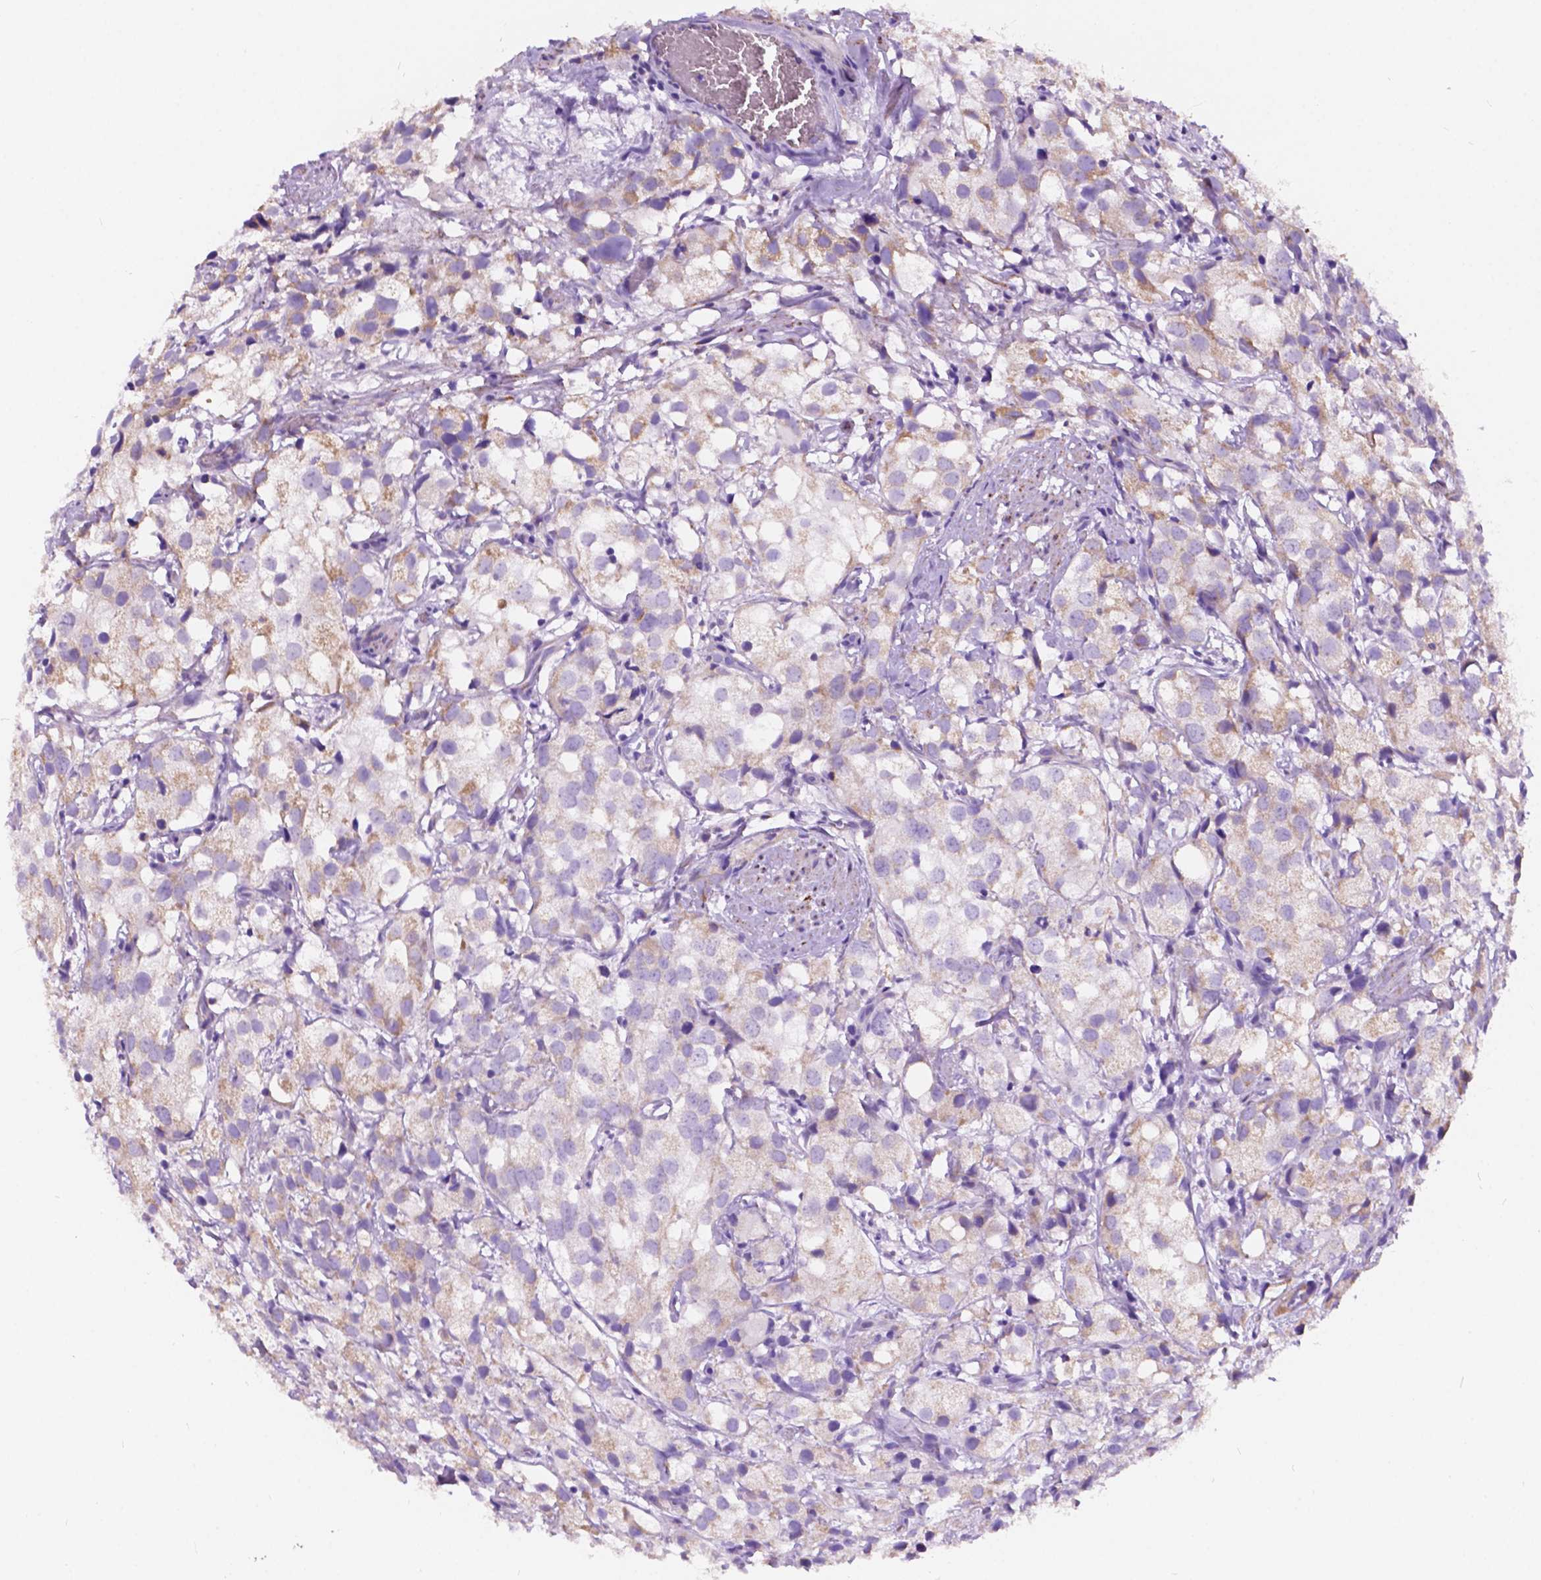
{"staining": {"intensity": "moderate", "quantity": "<25%", "location": "cytoplasmic/membranous"}, "tissue": "prostate cancer", "cell_type": "Tumor cells", "image_type": "cancer", "snomed": [{"axis": "morphology", "description": "Adenocarcinoma, High grade"}, {"axis": "topography", "description": "Prostate"}], "caption": "A histopathology image showing moderate cytoplasmic/membranous positivity in about <25% of tumor cells in prostate cancer (high-grade adenocarcinoma), as visualized by brown immunohistochemical staining.", "gene": "TRPV5", "patient": {"sex": "male", "age": 86}}